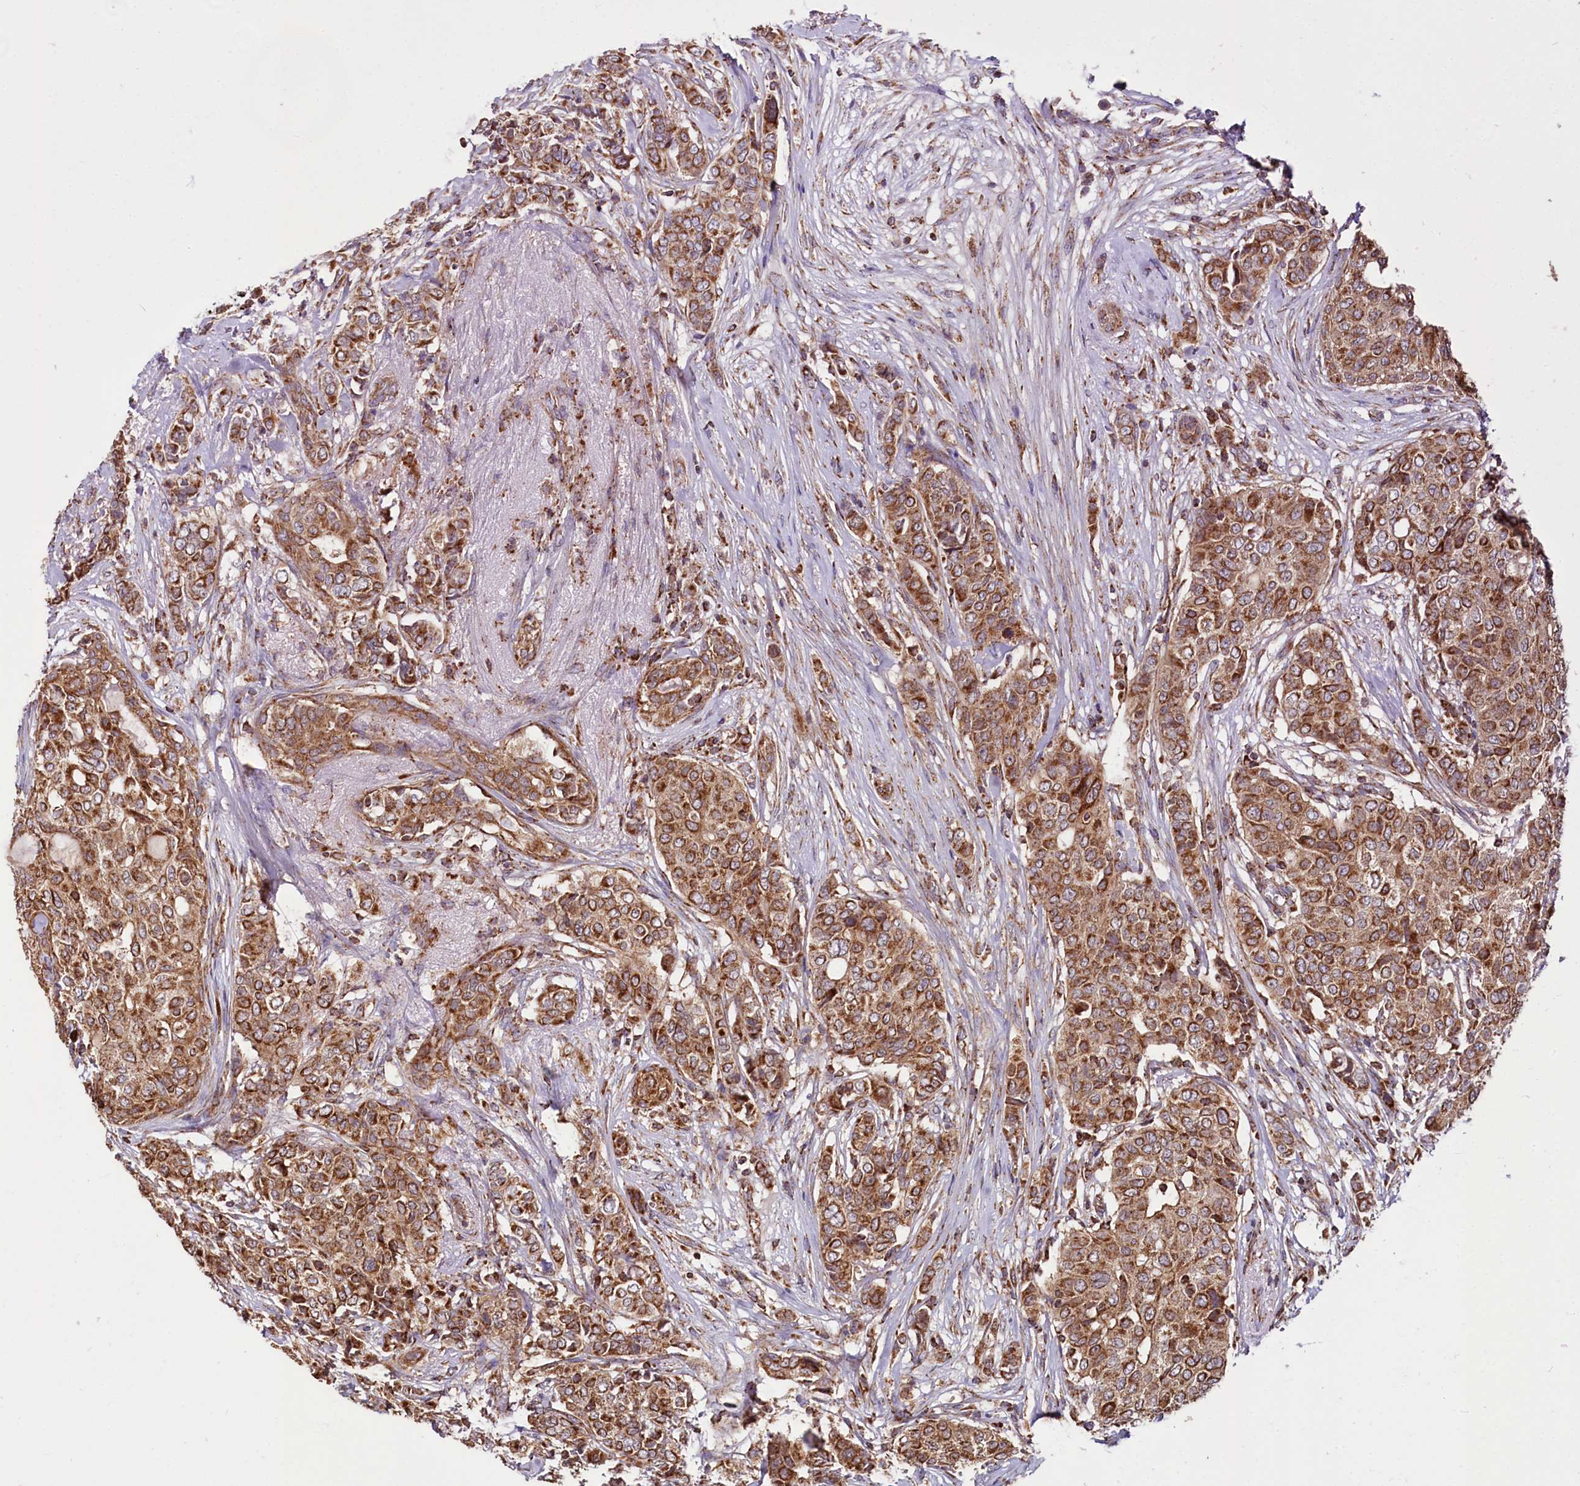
{"staining": {"intensity": "moderate", "quantity": ">75%", "location": "cytoplasmic/membranous"}, "tissue": "breast cancer", "cell_type": "Tumor cells", "image_type": "cancer", "snomed": [{"axis": "morphology", "description": "Lobular carcinoma"}, {"axis": "topography", "description": "Breast"}], "caption": "High-magnification brightfield microscopy of breast lobular carcinoma stained with DAB (brown) and counterstained with hematoxylin (blue). tumor cells exhibit moderate cytoplasmic/membranous positivity is seen in approximately>75% of cells.", "gene": "NUDT15", "patient": {"sex": "female", "age": 51}}